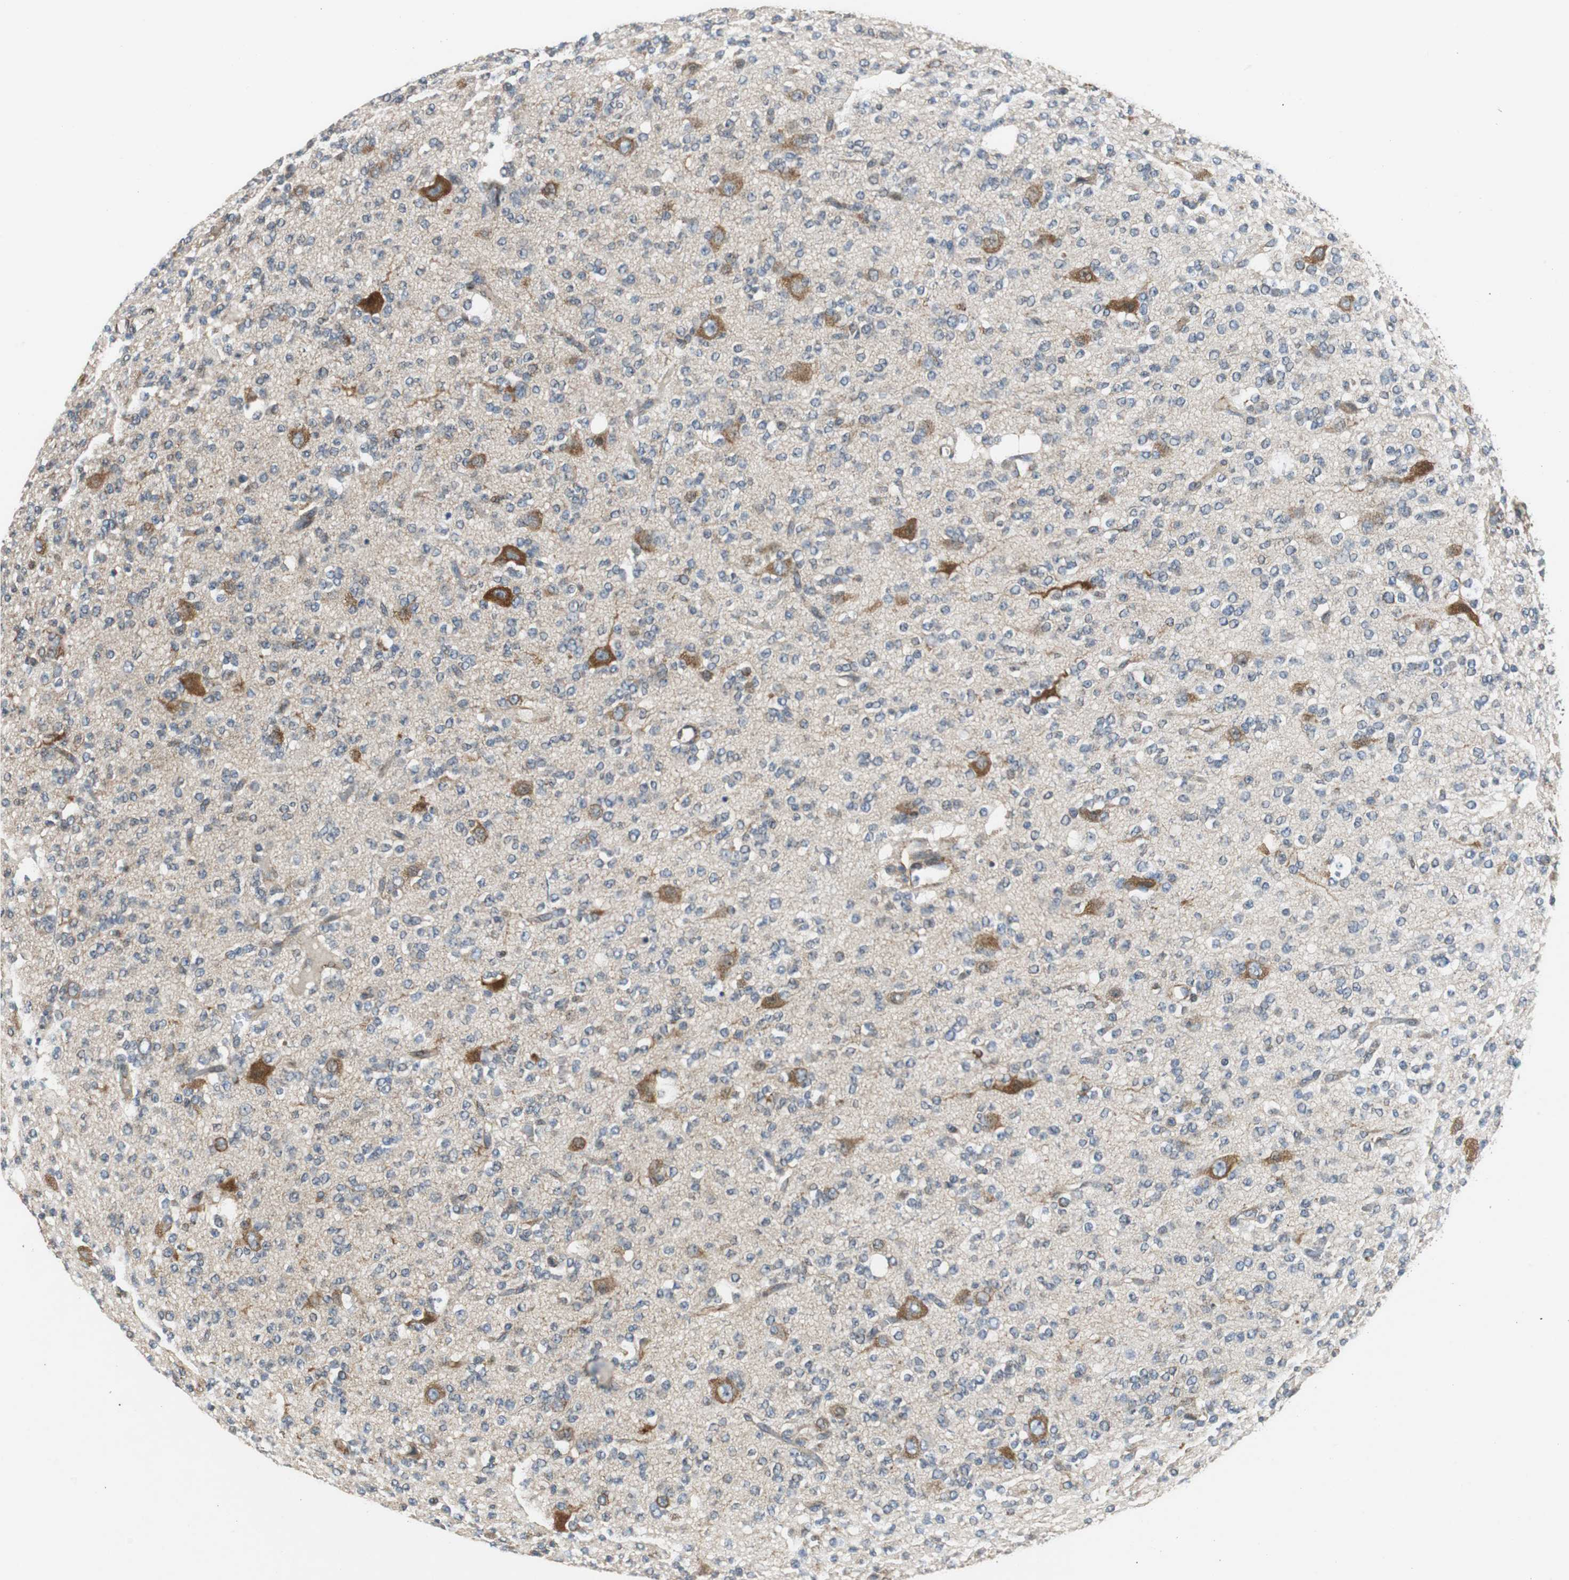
{"staining": {"intensity": "weak", "quantity": "<25%", "location": "cytoplasmic/membranous"}, "tissue": "glioma", "cell_type": "Tumor cells", "image_type": "cancer", "snomed": [{"axis": "morphology", "description": "Glioma, malignant, Low grade"}, {"axis": "topography", "description": "Brain"}], "caption": "Tumor cells are negative for brown protein staining in glioma. (Immunohistochemistry (ihc), brightfield microscopy, high magnification).", "gene": "ISCU", "patient": {"sex": "male", "age": 38}}